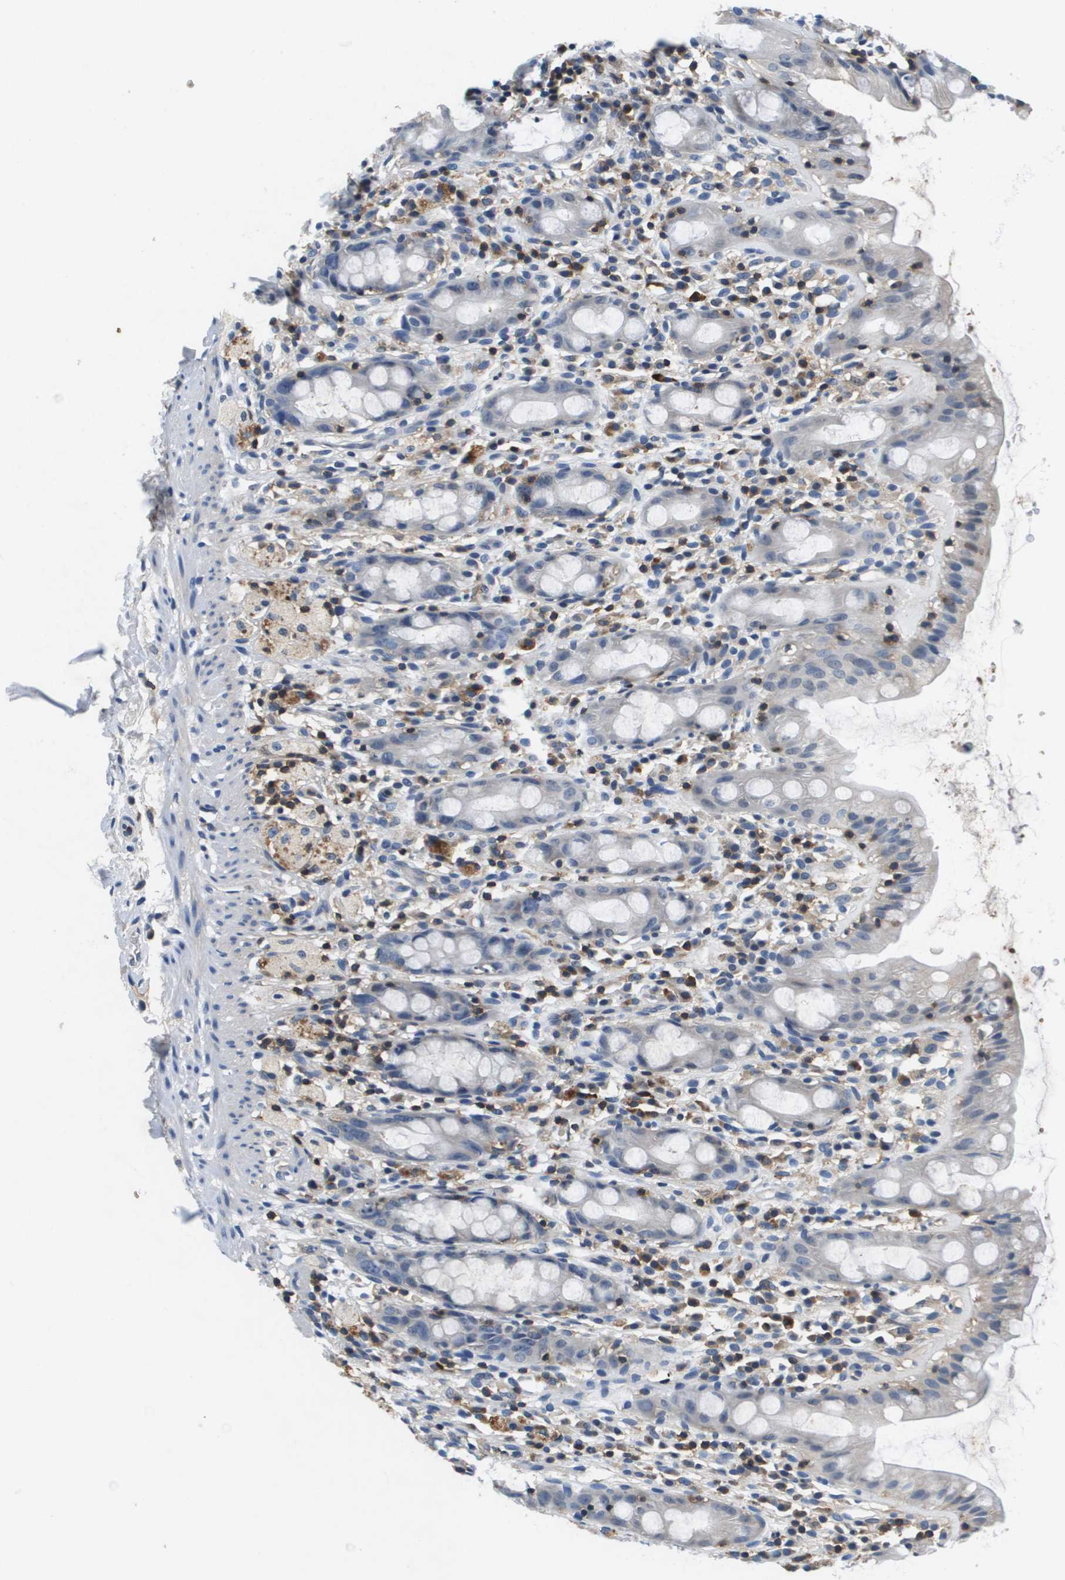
{"staining": {"intensity": "negative", "quantity": "none", "location": "none"}, "tissue": "rectum", "cell_type": "Glandular cells", "image_type": "normal", "snomed": [{"axis": "morphology", "description": "Normal tissue, NOS"}, {"axis": "topography", "description": "Rectum"}], "caption": "The image reveals no significant staining in glandular cells of rectum. The staining is performed using DAB (3,3'-diaminobenzidine) brown chromogen with nuclei counter-stained in using hematoxylin.", "gene": "KCNQ5", "patient": {"sex": "male", "age": 44}}